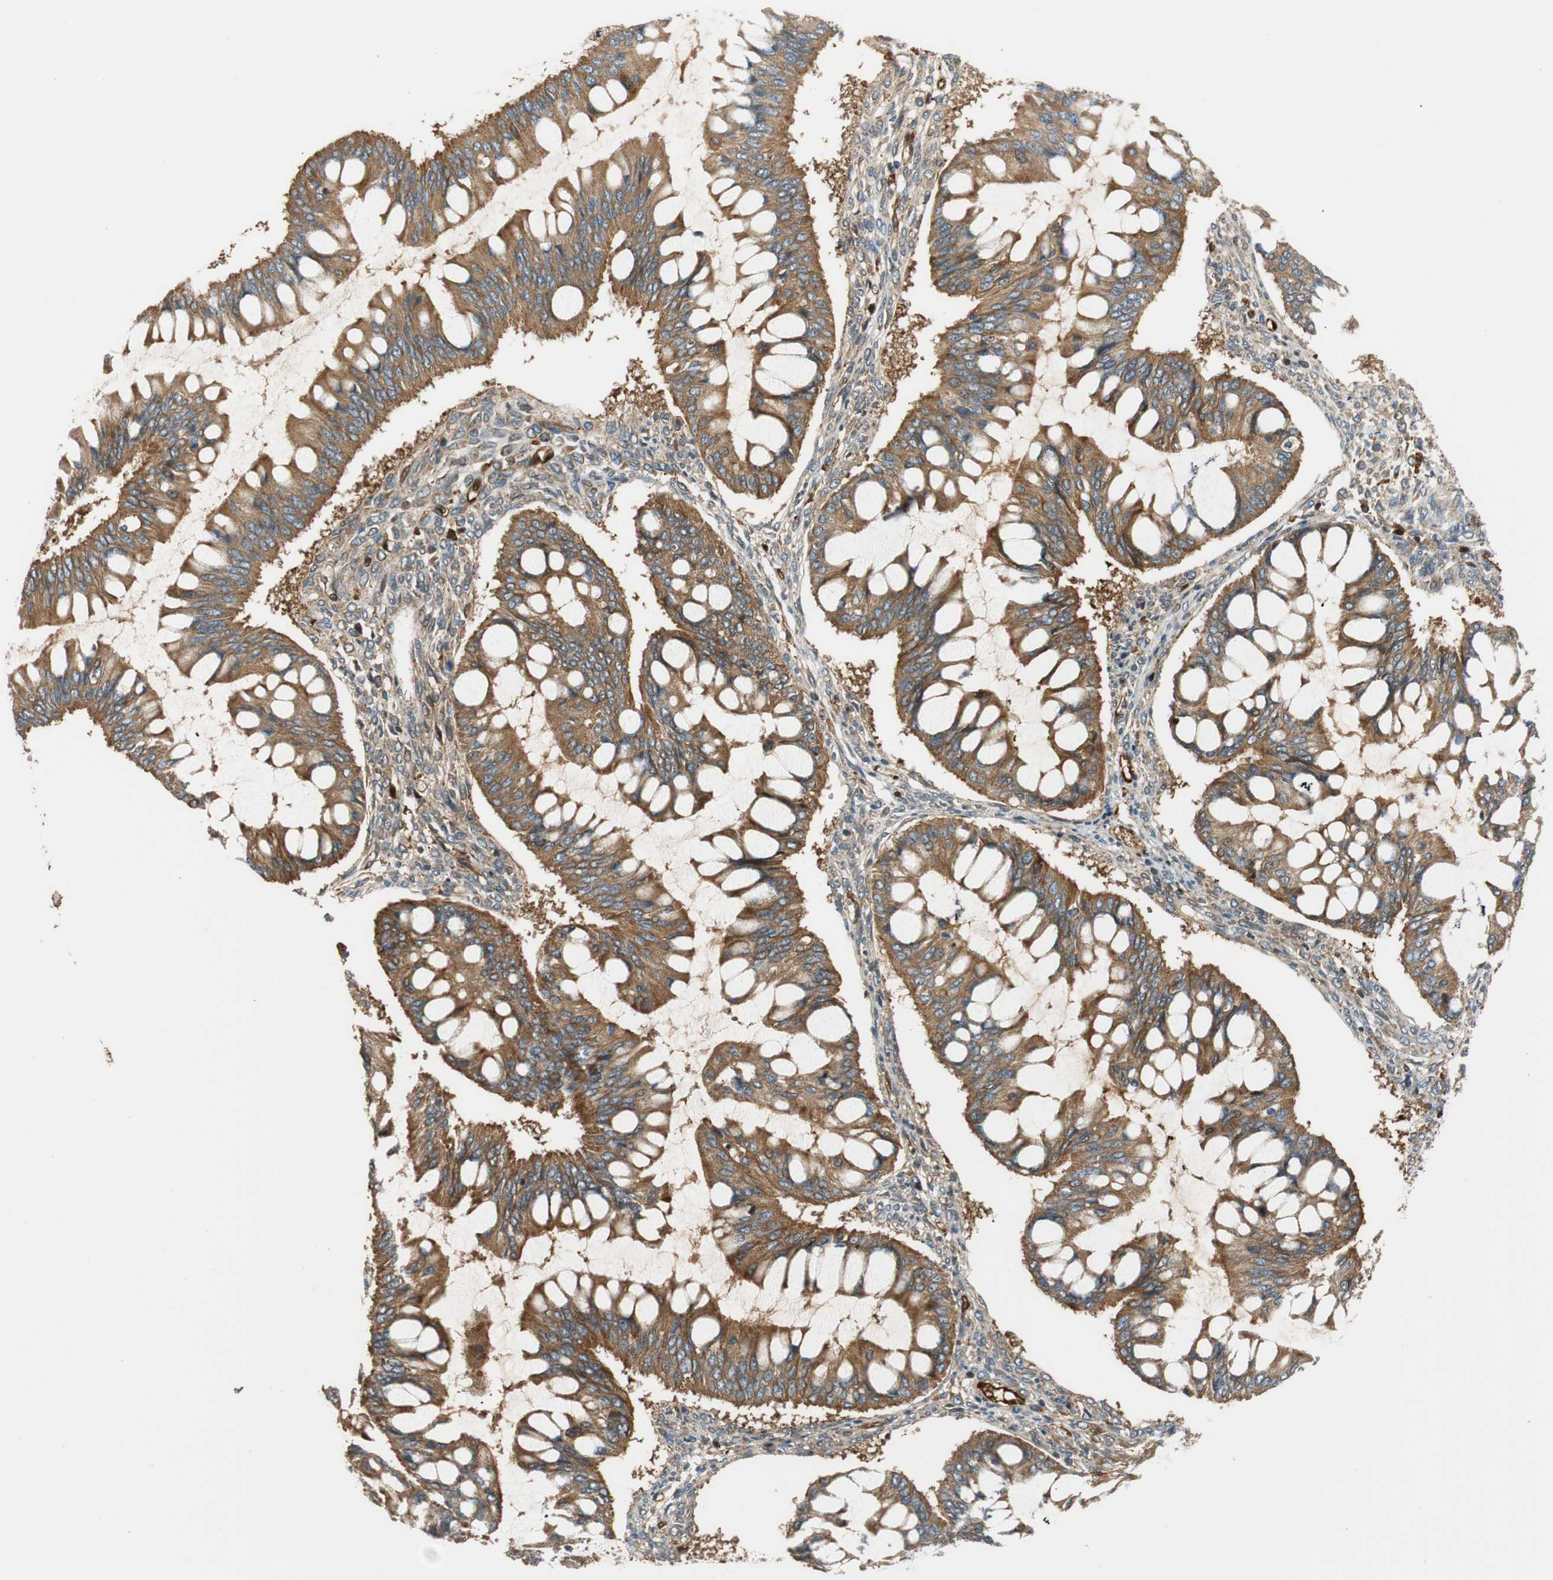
{"staining": {"intensity": "moderate", "quantity": ">75%", "location": "cytoplasmic/membranous"}, "tissue": "ovarian cancer", "cell_type": "Tumor cells", "image_type": "cancer", "snomed": [{"axis": "morphology", "description": "Cystadenocarcinoma, mucinous, NOS"}, {"axis": "topography", "description": "Ovary"}], "caption": "A medium amount of moderate cytoplasmic/membranous positivity is identified in about >75% of tumor cells in ovarian cancer tissue. (DAB = brown stain, brightfield microscopy at high magnification).", "gene": "PARP14", "patient": {"sex": "female", "age": 73}}